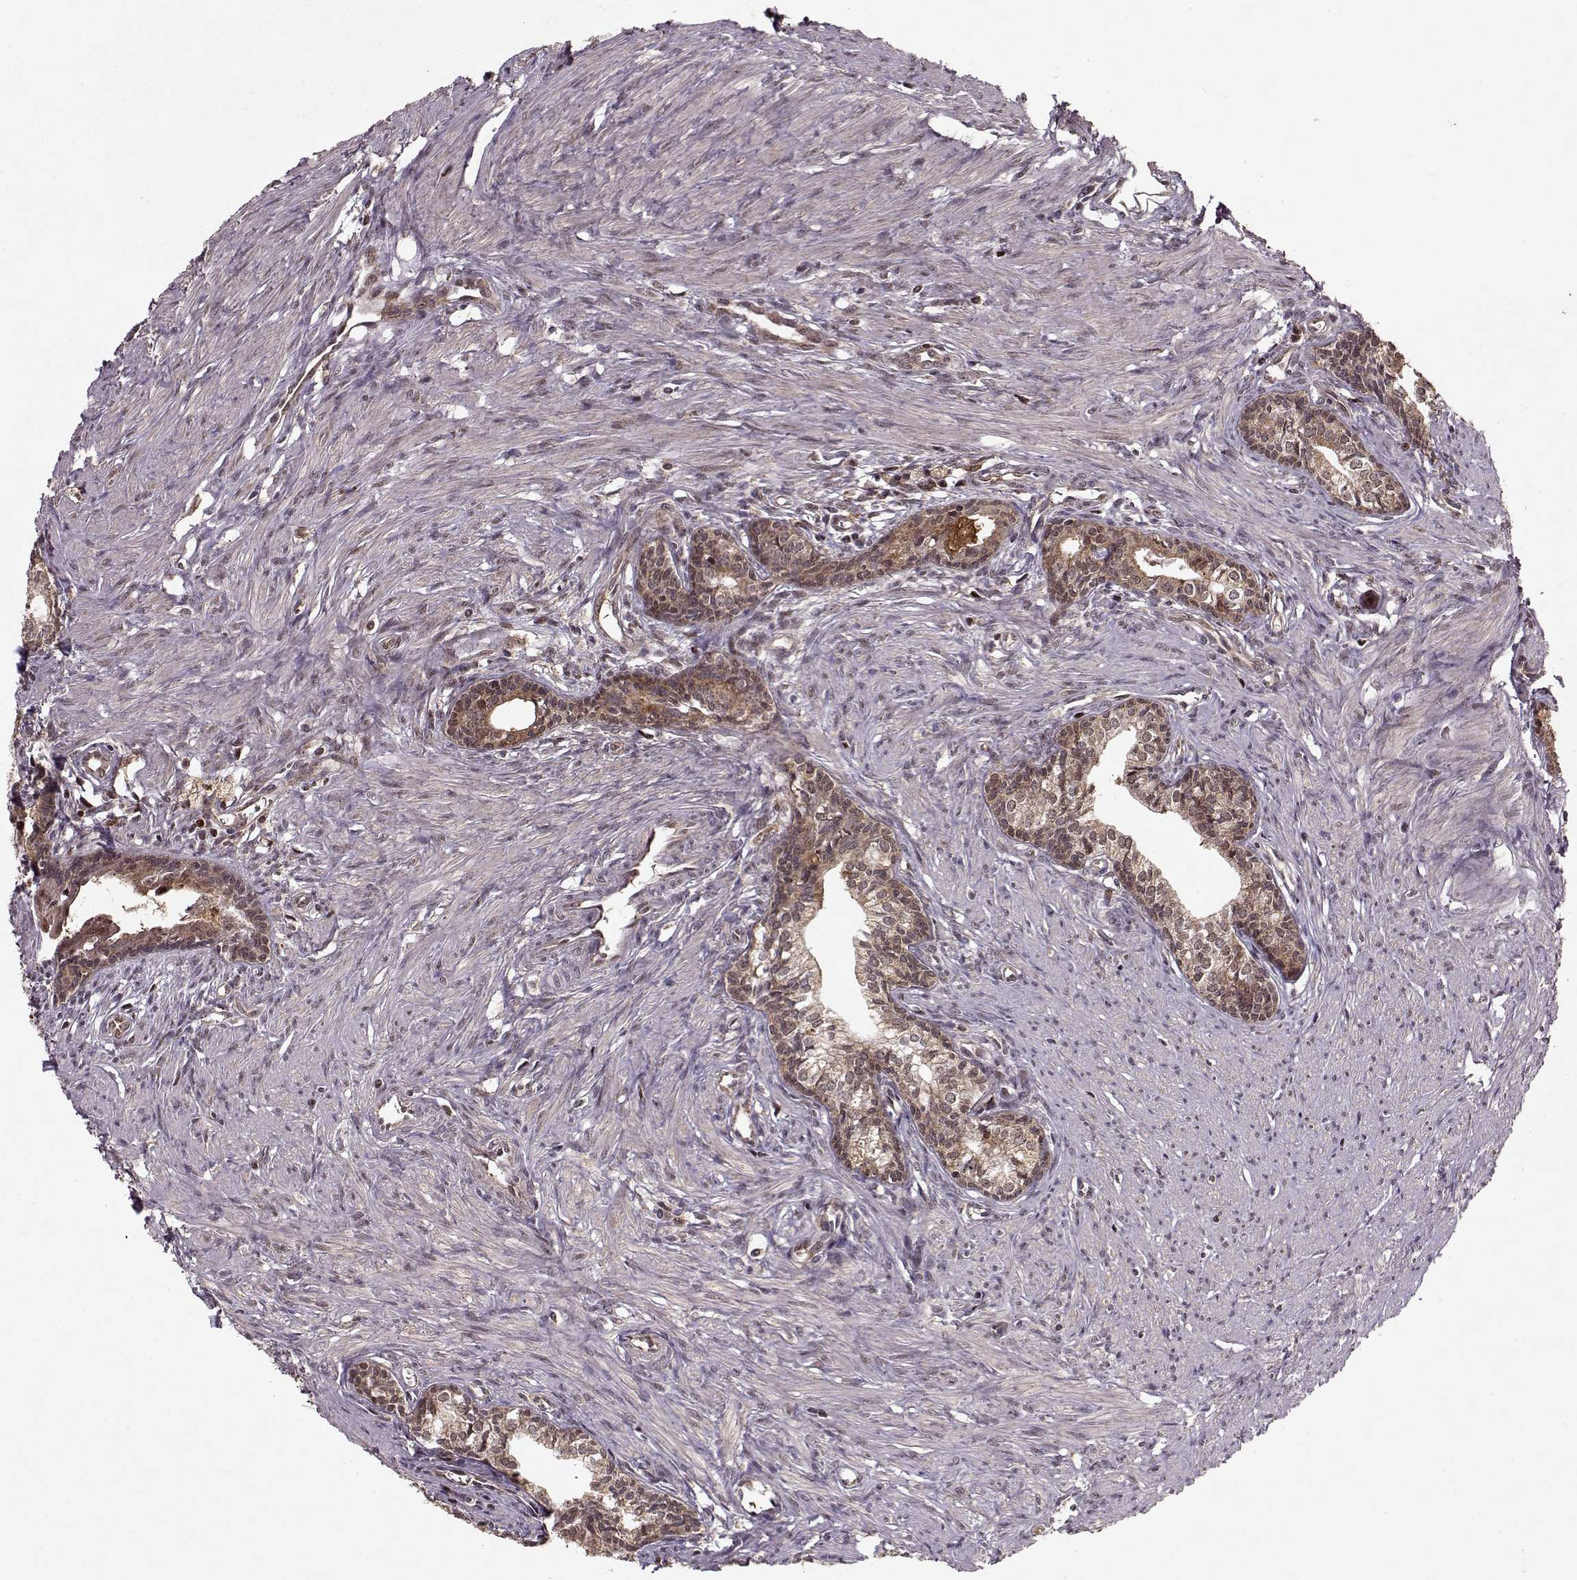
{"staining": {"intensity": "moderate", "quantity": ">75%", "location": "cytoplasmic/membranous"}, "tissue": "prostate", "cell_type": "Glandular cells", "image_type": "normal", "snomed": [{"axis": "morphology", "description": "Normal tissue, NOS"}, {"axis": "topography", "description": "Prostate"}], "caption": "Unremarkable prostate shows moderate cytoplasmic/membranous positivity in about >75% of glandular cells, visualized by immunohistochemistry.", "gene": "PSMA7", "patient": {"sex": "male", "age": 60}}